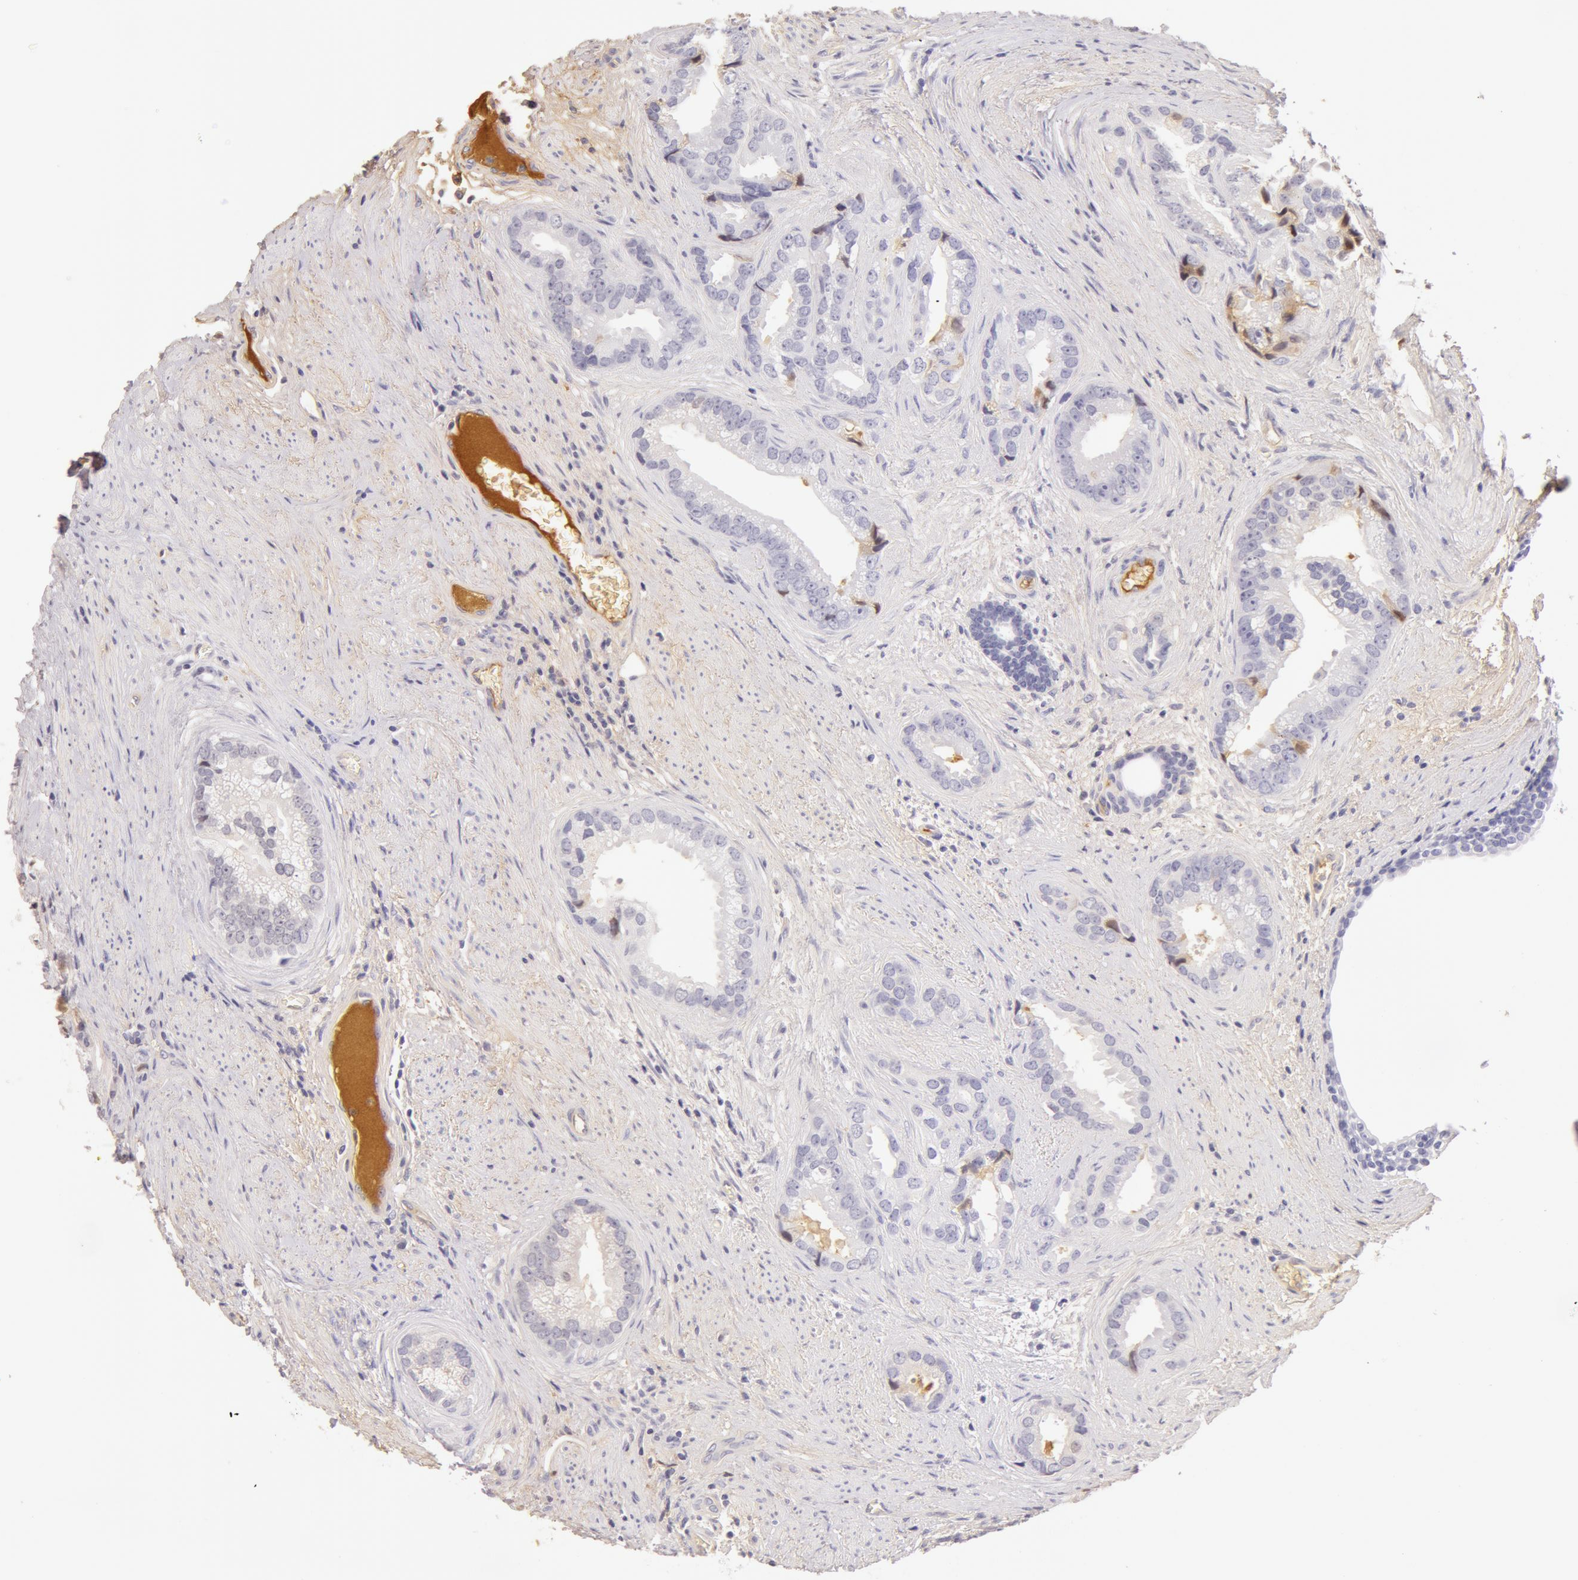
{"staining": {"intensity": "negative", "quantity": "none", "location": "none"}, "tissue": "prostate cancer", "cell_type": "Tumor cells", "image_type": "cancer", "snomed": [{"axis": "morphology", "description": "Adenocarcinoma, Low grade"}, {"axis": "topography", "description": "Prostate"}], "caption": "This is an immunohistochemistry image of human prostate cancer. There is no expression in tumor cells.", "gene": "AHSG", "patient": {"sex": "male", "age": 71}}